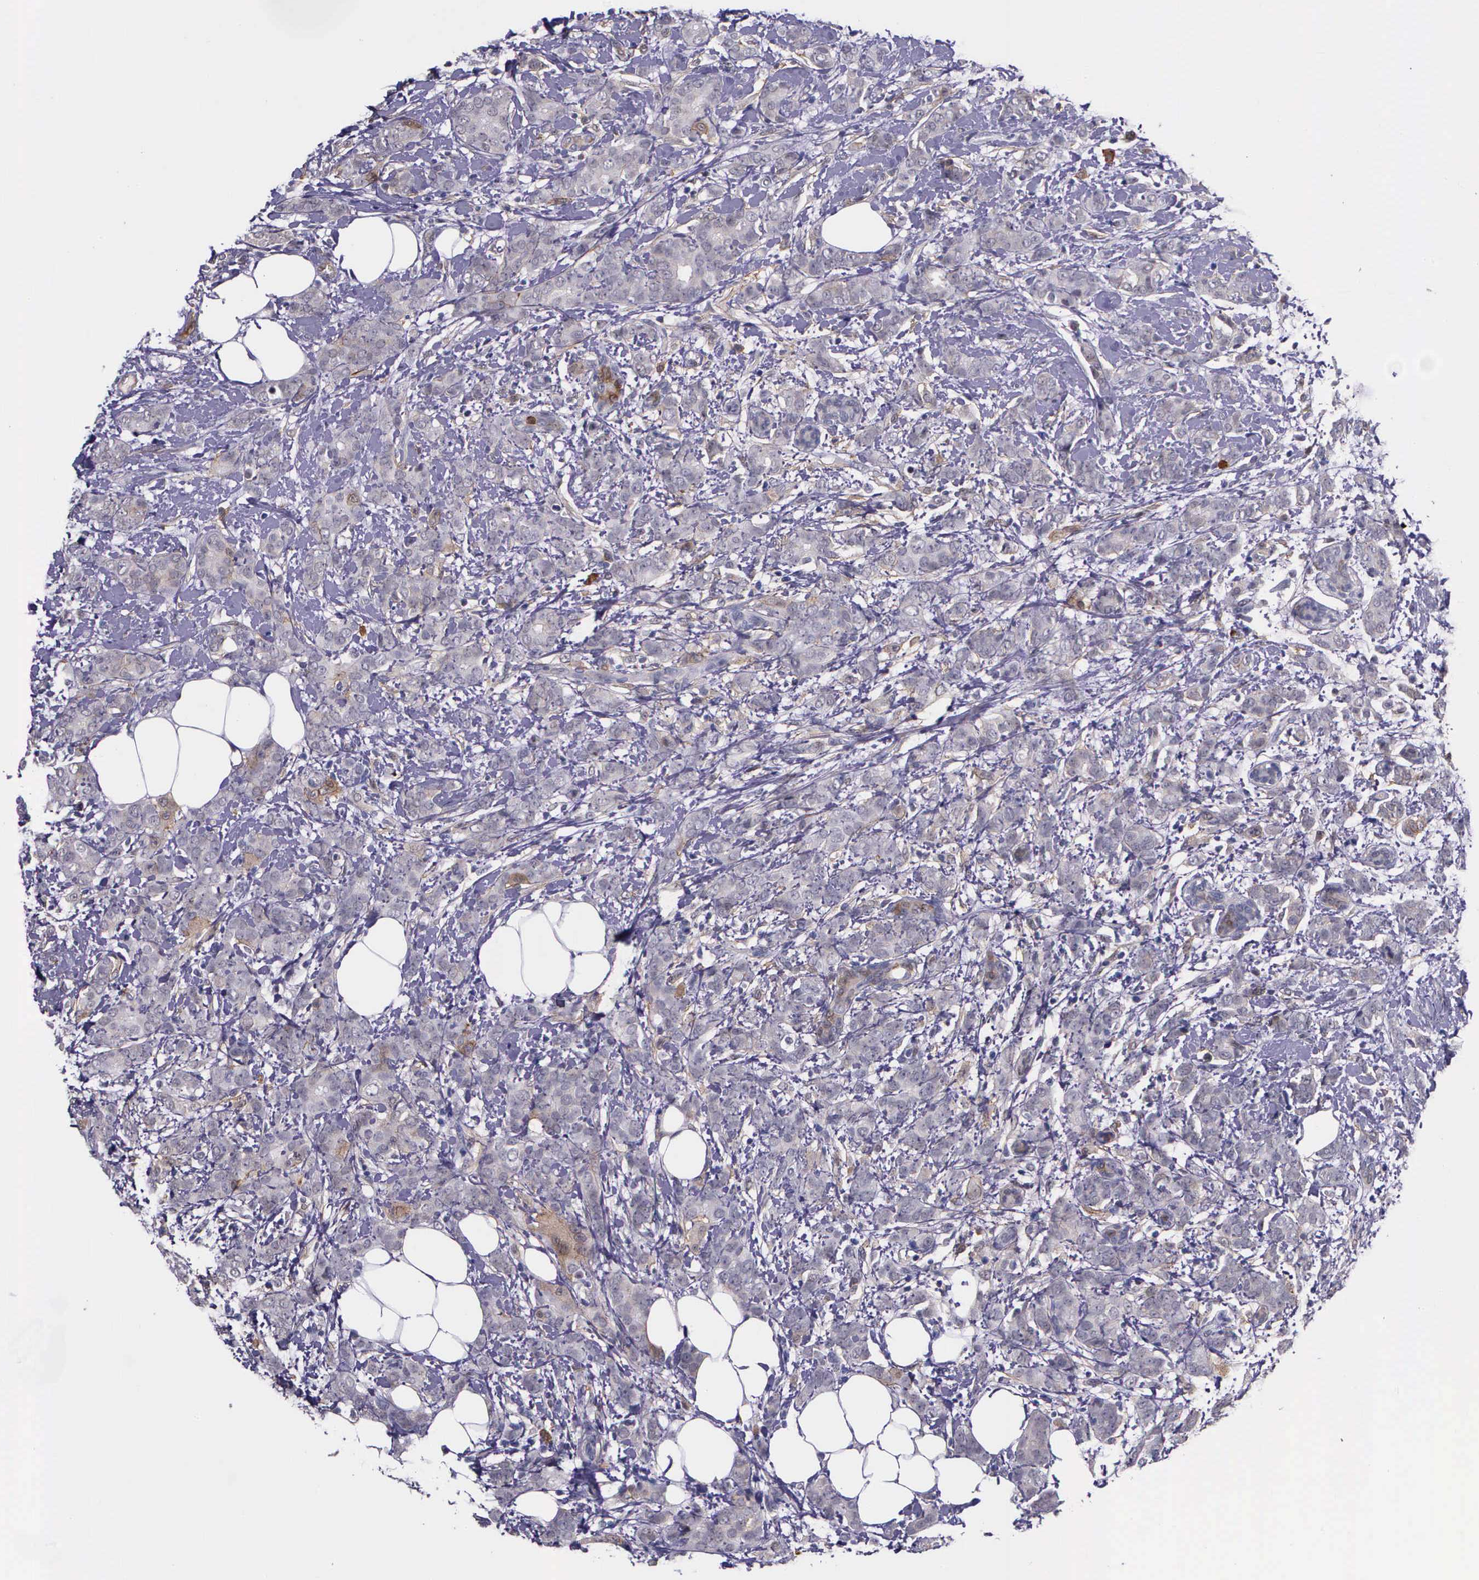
{"staining": {"intensity": "weak", "quantity": "<25%", "location": "cytoplasmic/membranous"}, "tissue": "breast cancer", "cell_type": "Tumor cells", "image_type": "cancer", "snomed": [{"axis": "morphology", "description": "Duct carcinoma"}, {"axis": "topography", "description": "Breast"}], "caption": "A micrograph of human breast cancer (infiltrating ductal carcinoma) is negative for staining in tumor cells.", "gene": "AHNAK2", "patient": {"sex": "female", "age": 53}}